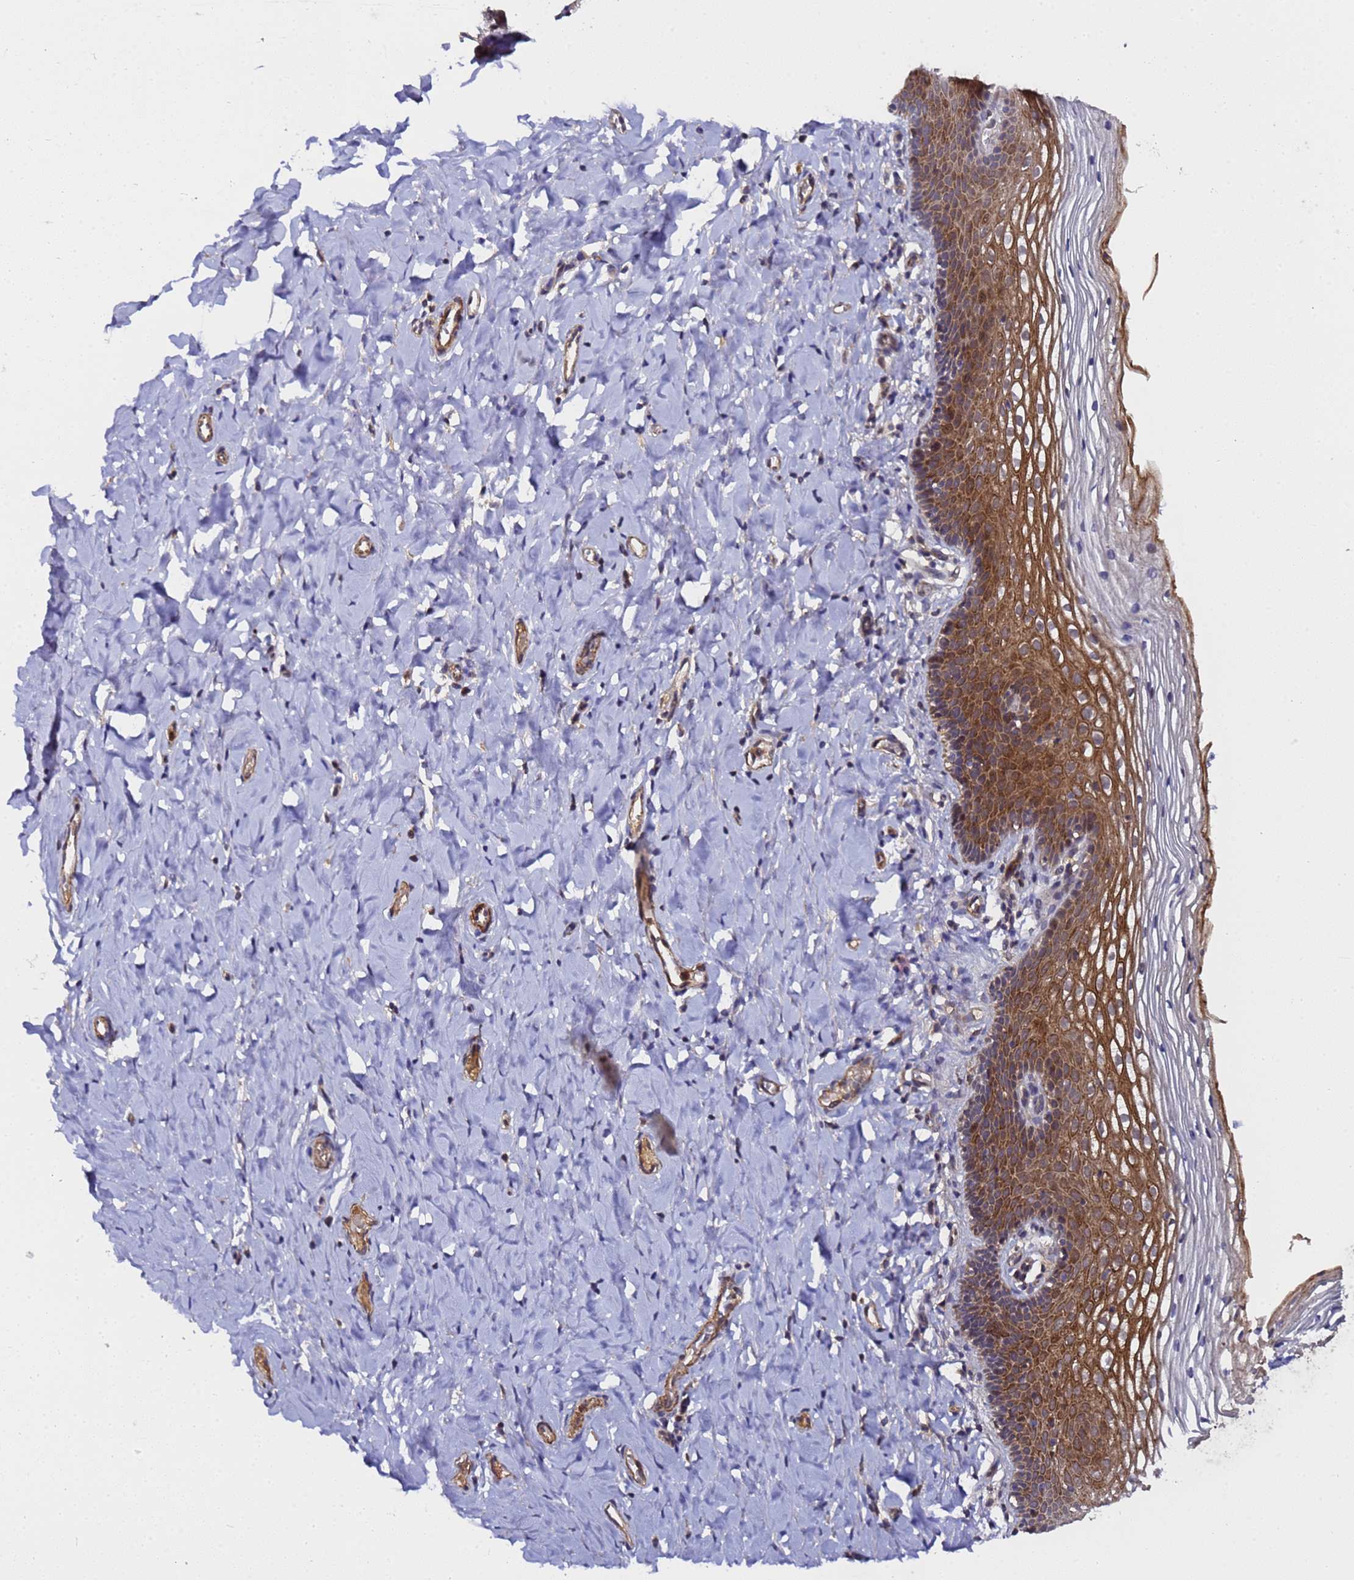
{"staining": {"intensity": "moderate", "quantity": ">75%", "location": "cytoplasmic/membranous,nuclear"}, "tissue": "vagina", "cell_type": "Squamous epithelial cells", "image_type": "normal", "snomed": [{"axis": "morphology", "description": "Normal tissue, NOS"}, {"axis": "topography", "description": "Vagina"}], "caption": "Immunohistochemical staining of normal vagina exhibits >75% levels of moderate cytoplasmic/membranous,nuclear protein expression in approximately >75% of squamous epithelial cells. The staining was performed using DAB to visualize the protein expression in brown, while the nuclei were stained in blue with hematoxylin (Magnification: 20x).", "gene": "GSTCD", "patient": {"sex": "female", "age": 60}}